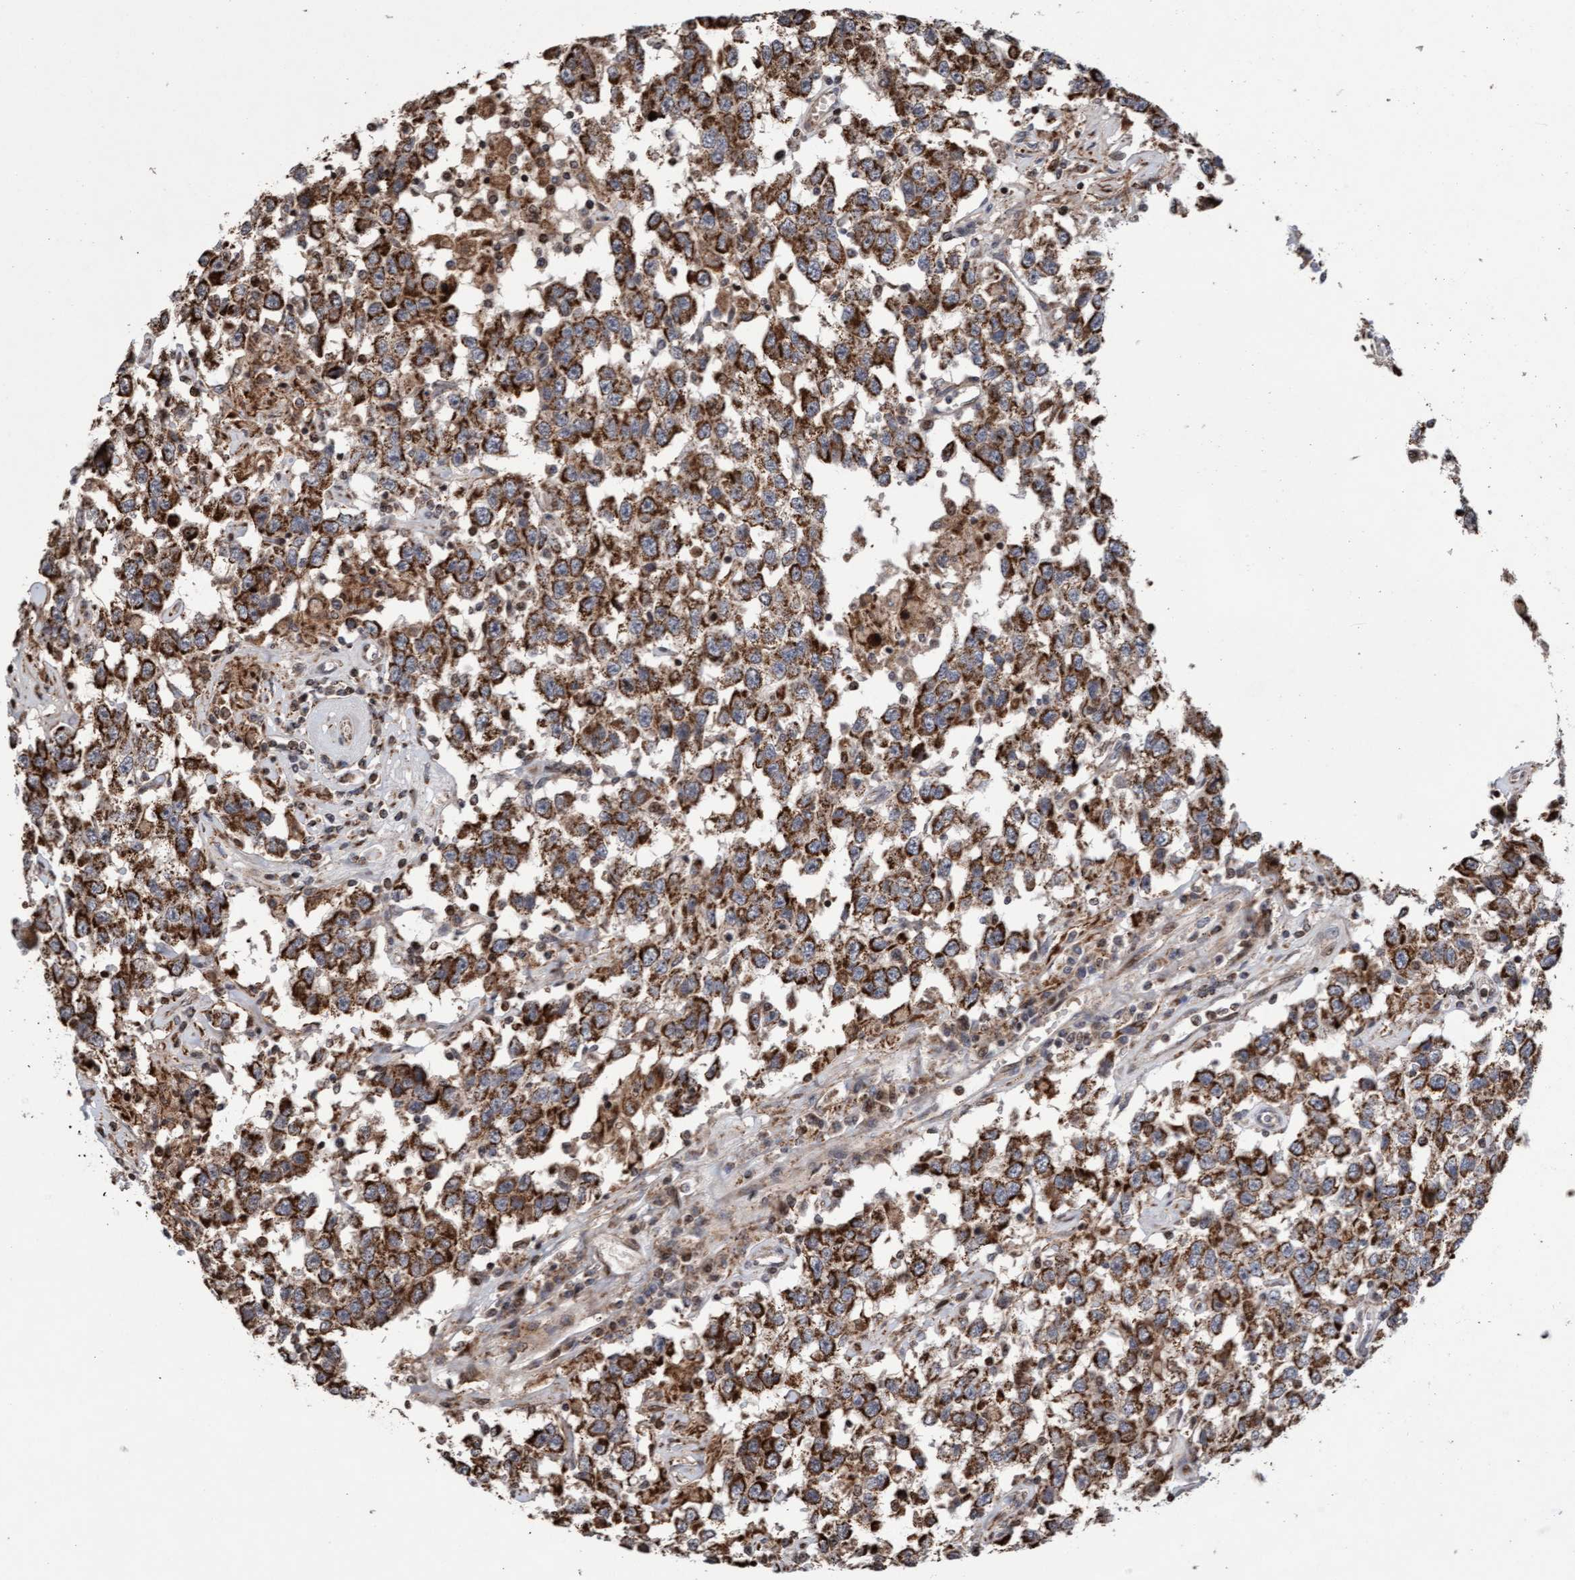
{"staining": {"intensity": "moderate", "quantity": ">75%", "location": "cytoplasmic/membranous"}, "tissue": "testis cancer", "cell_type": "Tumor cells", "image_type": "cancer", "snomed": [{"axis": "morphology", "description": "Seminoma, NOS"}, {"axis": "topography", "description": "Testis"}], "caption": "Testis cancer (seminoma) tissue shows moderate cytoplasmic/membranous positivity in approximately >75% of tumor cells", "gene": "PECR", "patient": {"sex": "male", "age": 41}}